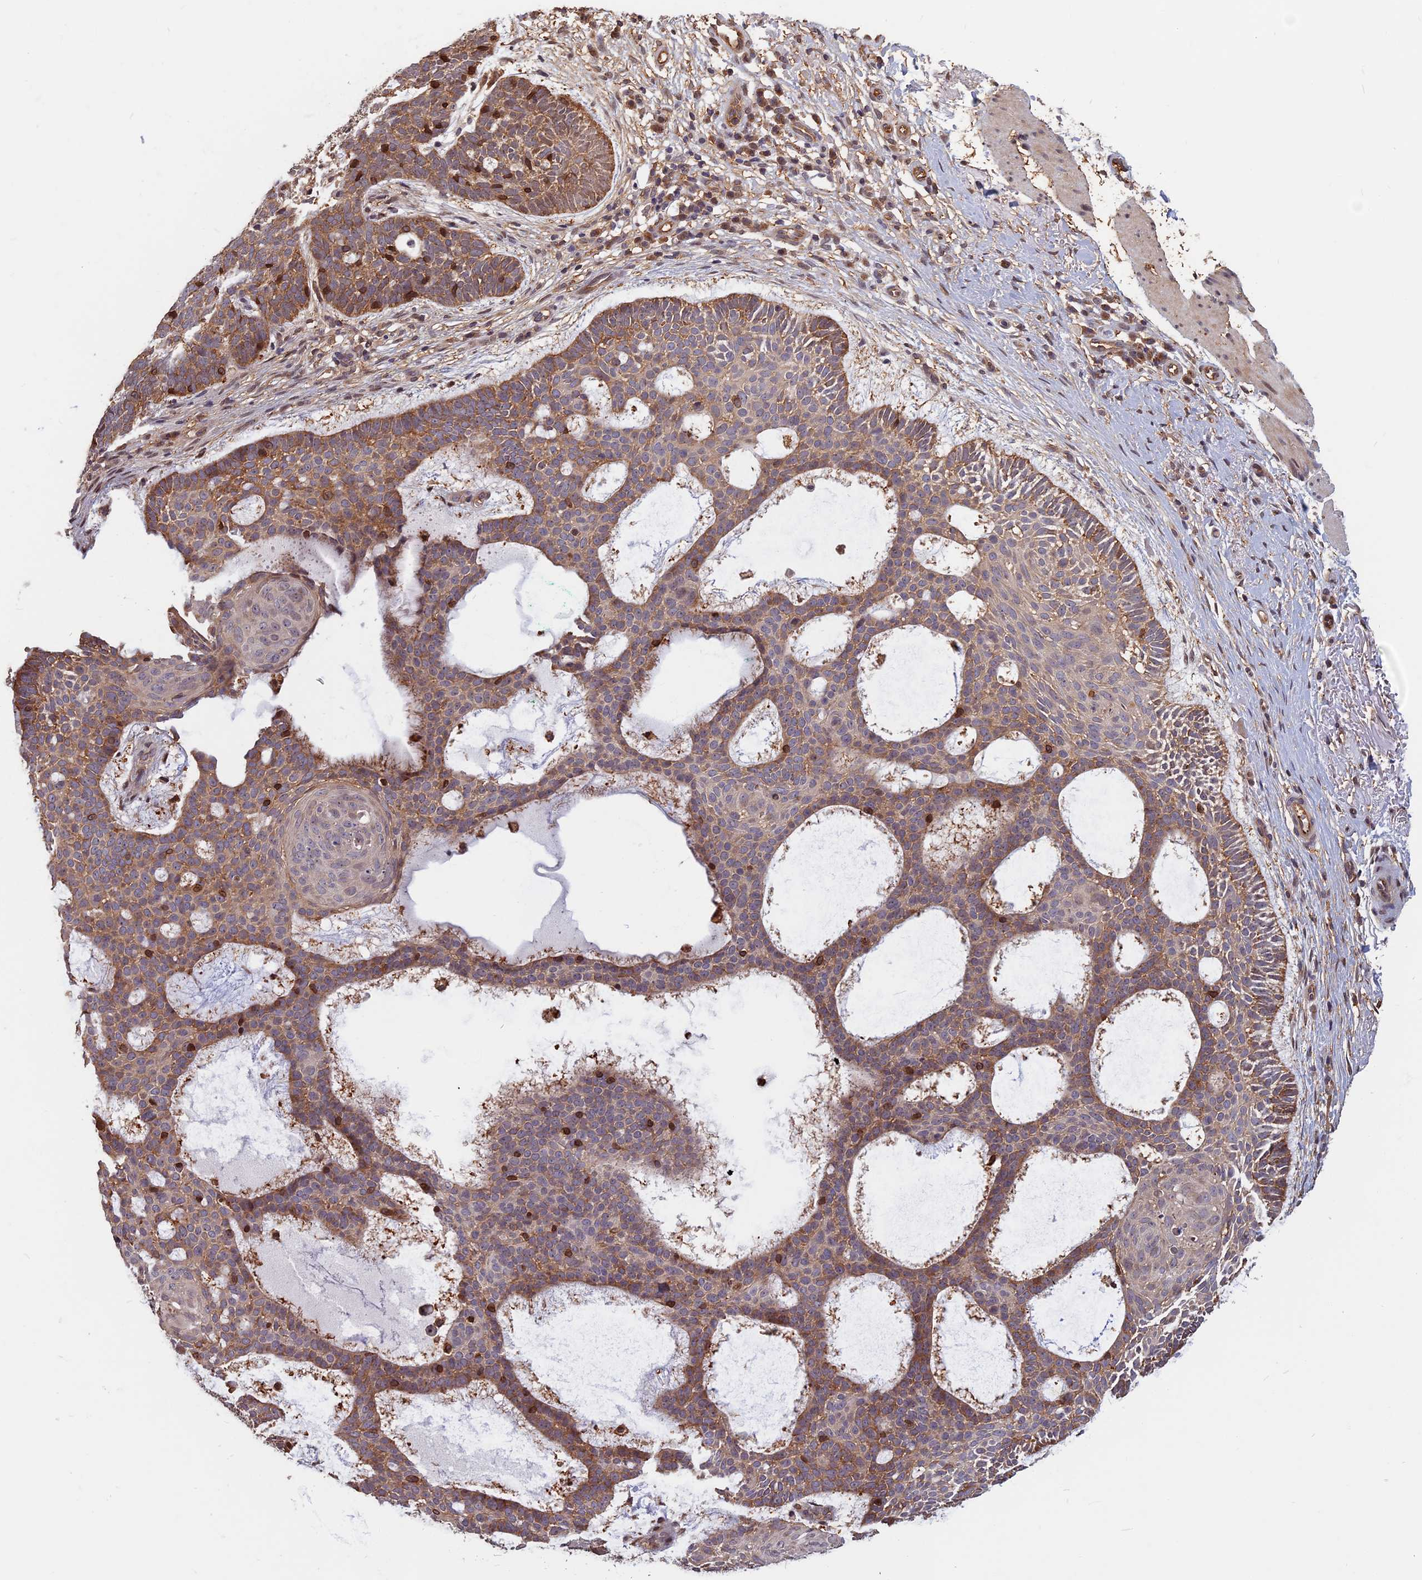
{"staining": {"intensity": "moderate", "quantity": ">75%", "location": "cytoplasmic/membranous"}, "tissue": "skin cancer", "cell_type": "Tumor cells", "image_type": "cancer", "snomed": [{"axis": "morphology", "description": "Basal cell carcinoma"}, {"axis": "topography", "description": "Skin"}], "caption": "Tumor cells show moderate cytoplasmic/membranous staining in about >75% of cells in skin cancer. (Stains: DAB (3,3'-diaminobenzidine) in brown, nuclei in blue, Microscopy: brightfield microscopy at high magnification).", "gene": "SPG11", "patient": {"sex": "male", "age": 85}}